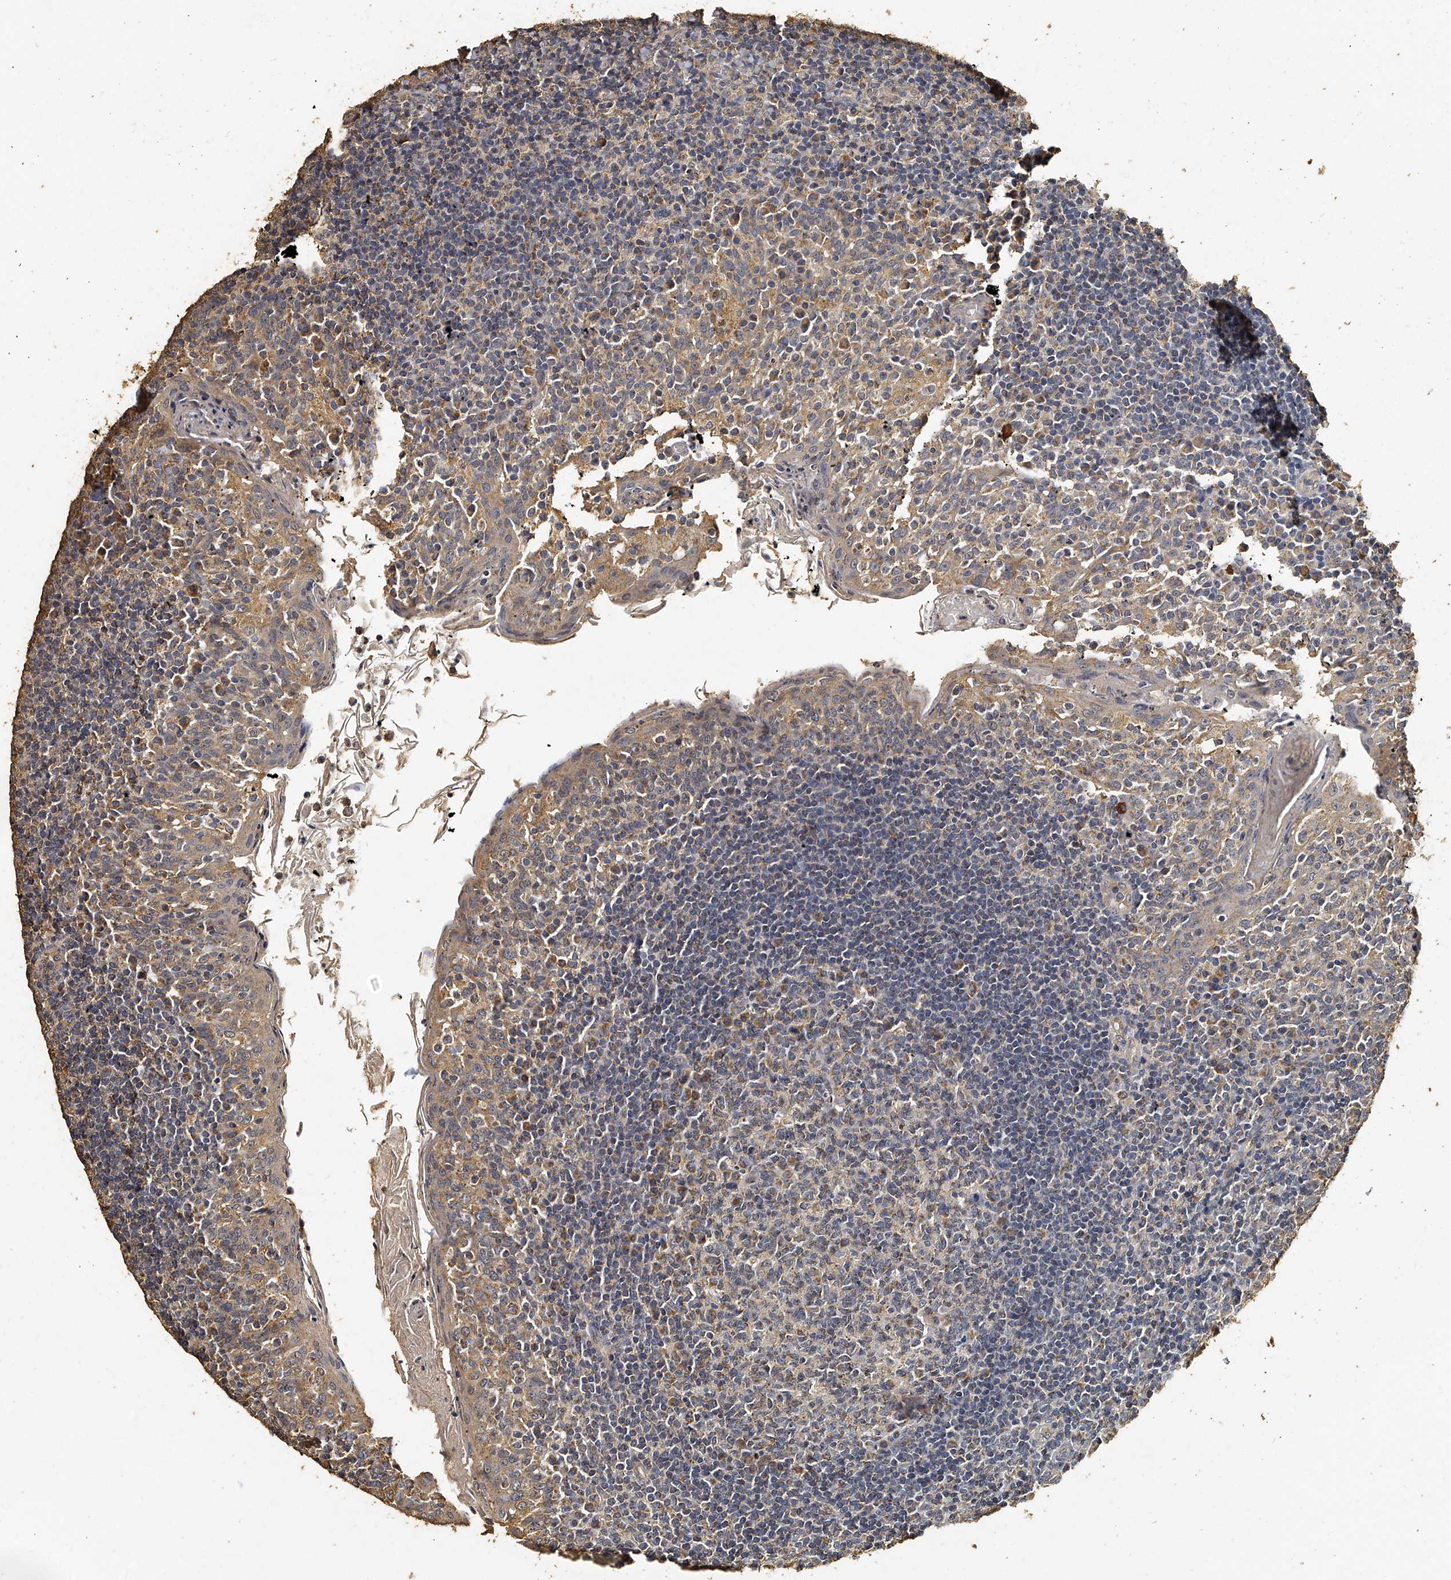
{"staining": {"intensity": "moderate", "quantity": ">75%", "location": "cytoplasmic/membranous"}, "tissue": "tonsil", "cell_type": "Germinal center cells", "image_type": "normal", "snomed": [{"axis": "morphology", "description": "Normal tissue, NOS"}, {"axis": "topography", "description": "Tonsil"}], "caption": "Immunohistochemical staining of benign human tonsil demonstrates moderate cytoplasmic/membranous protein staining in approximately >75% of germinal center cells.", "gene": "MRPL28", "patient": {"sex": "female", "age": 19}}